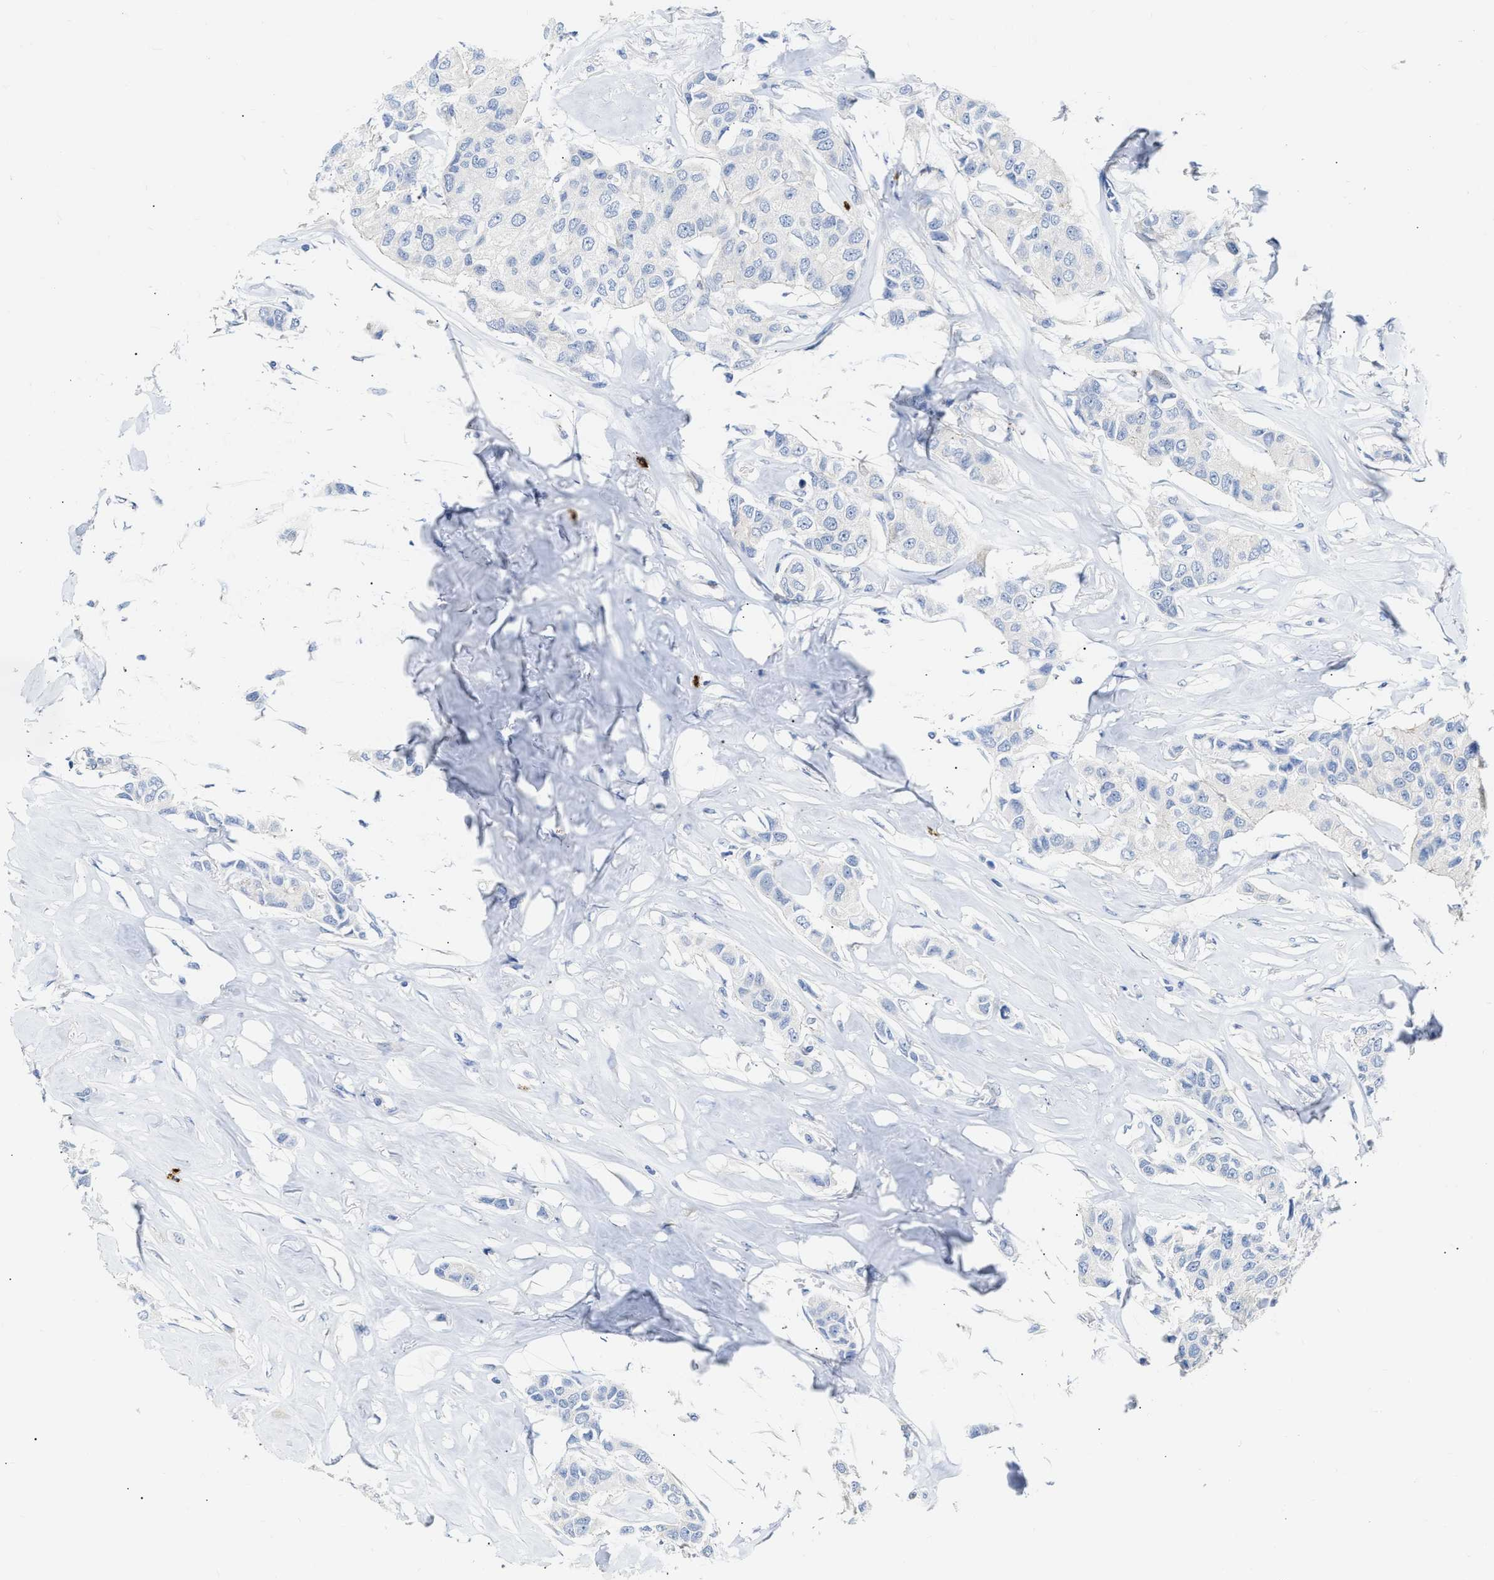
{"staining": {"intensity": "negative", "quantity": "none", "location": "none"}, "tissue": "breast cancer", "cell_type": "Tumor cells", "image_type": "cancer", "snomed": [{"axis": "morphology", "description": "Duct carcinoma"}, {"axis": "topography", "description": "Breast"}], "caption": "DAB immunohistochemical staining of breast cancer (invasive ductal carcinoma) reveals no significant staining in tumor cells.", "gene": "FHL1", "patient": {"sex": "female", "age": 80}}